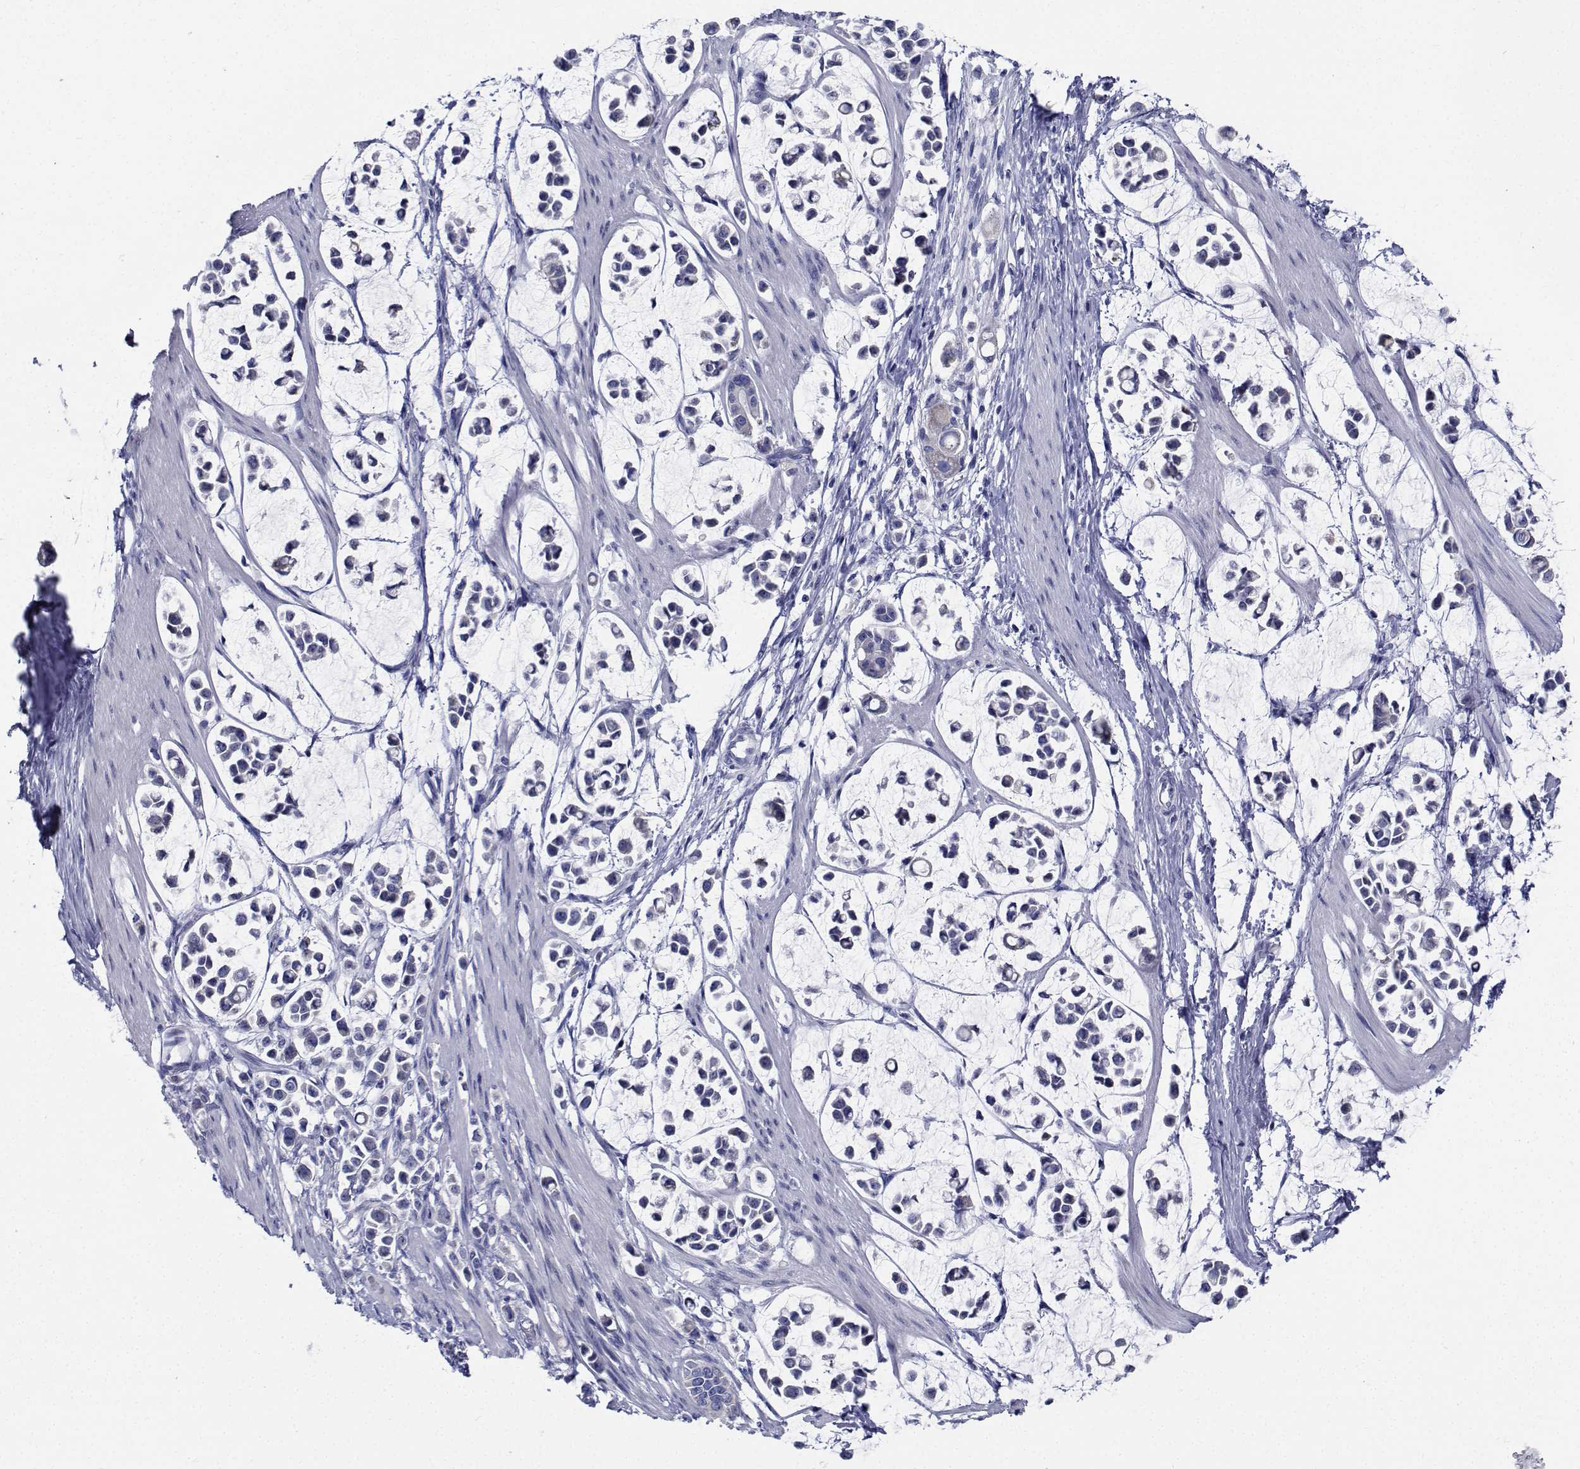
{"staining": {"intensity": "negative", "quantity": "none", "location": "none"}, "tissue": "stomach cancer", "cell_type": "Tumor cells", "image_type": "cancer", "snomed": [{"axis": "morphology", "description": "Adenocarcinoma, NOS"}, {"axis": "topography", "description": "Stomach"}], "caption": "Photomicrograph shows no significant protein expression in tumor cells of stomach cancer (adenocarcinoma).", "gene": "CDHR3", "patient": {"sex": "male", "age": 82}}